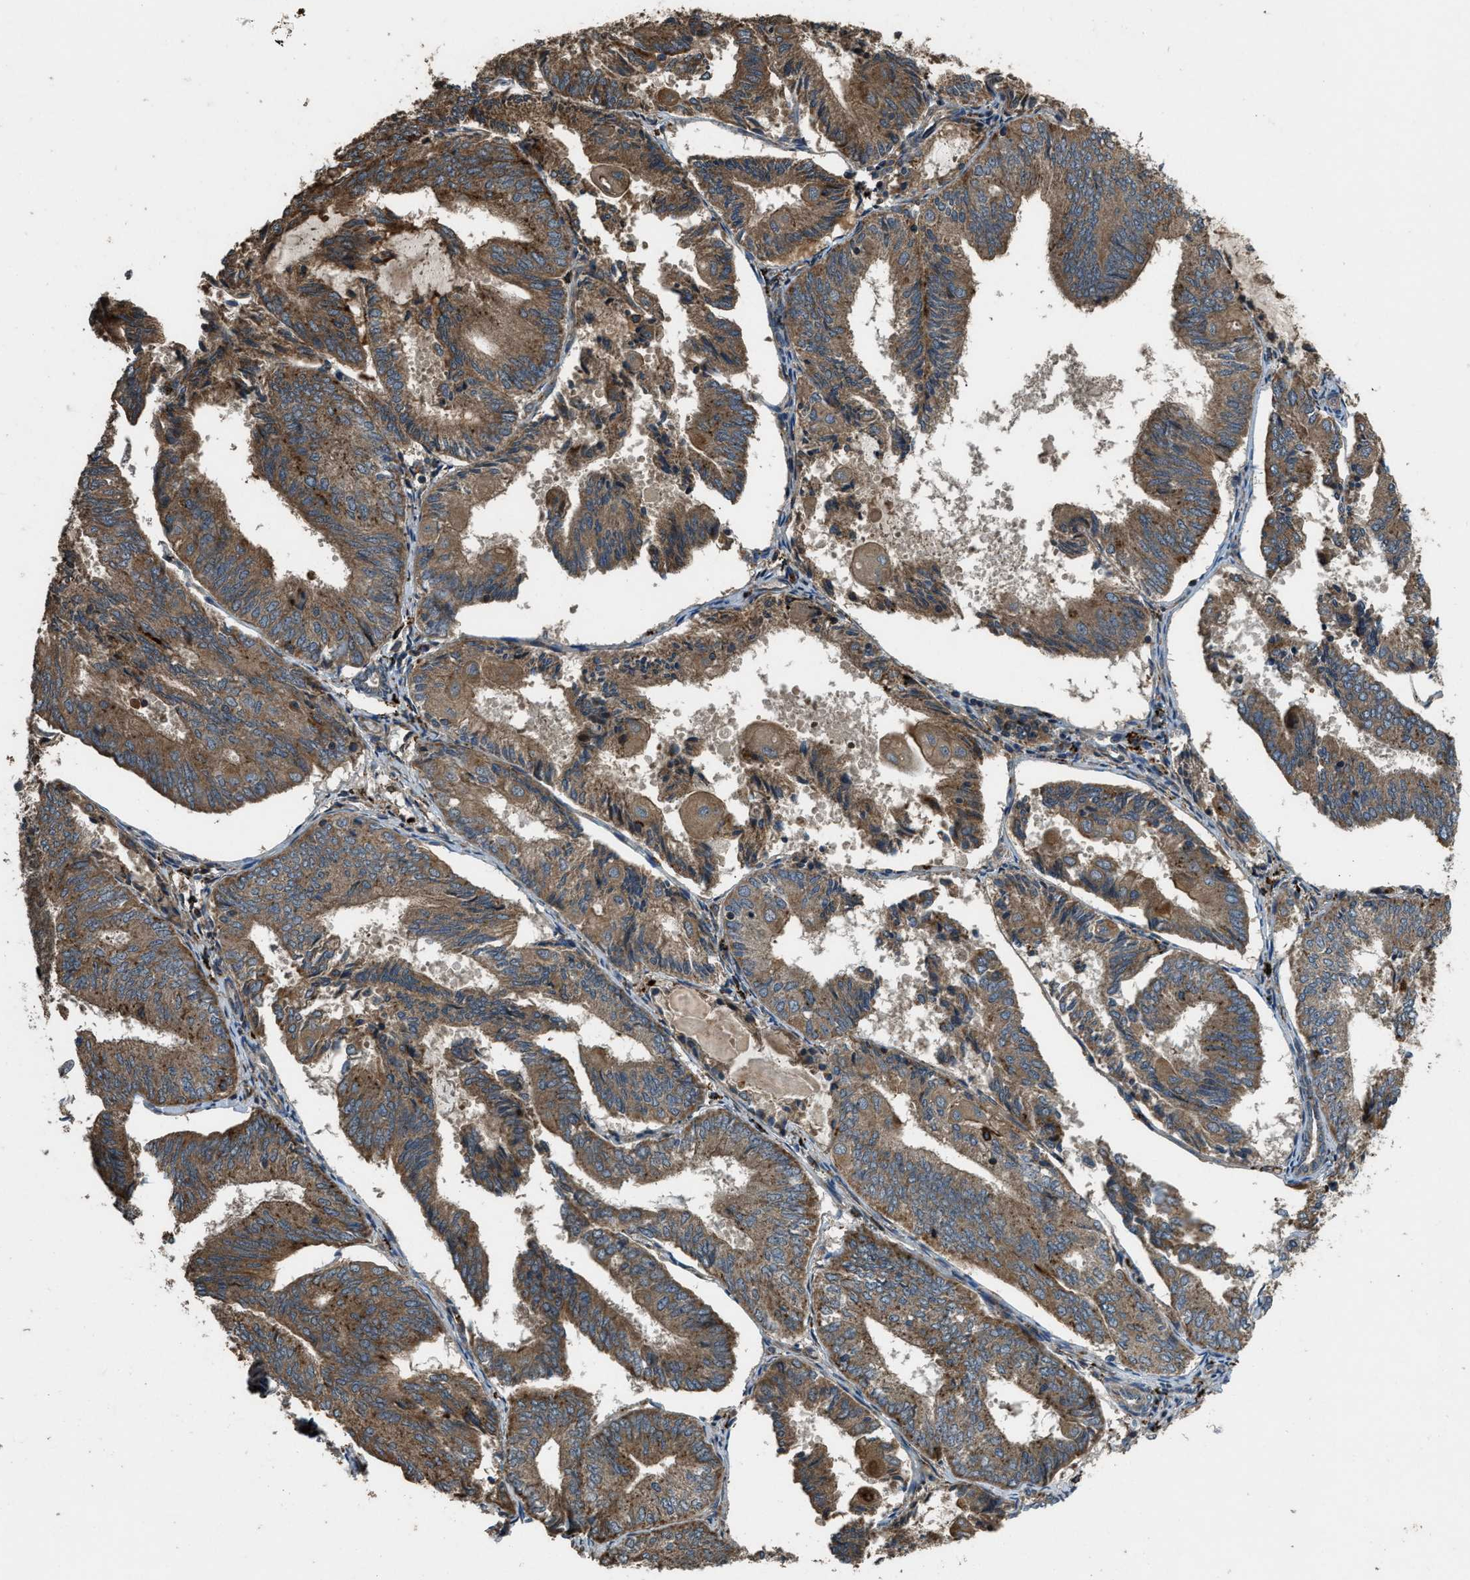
{"staining": {"intensity": "moderate", "quantity": ">75%", "location": "cytoplasmic/membranous"}, "tissue": "endometrial cancer", "cell_type": "Tumor cells", "image_type": "cancer", "snomed": [{"axis": "morphology", "description": "Adenocarcinoma, NOS"}, {"axis": "topography", "description": "Endometrium"}], "caption": "Tumor cells reveal medium levels of moderate cytoplasmic/membranous expression in approximately >75% of cells in human endometrial cancer (adenocarcinoma).", "gene": "GGH", "patient": {"sex": "female", "age": 81}}